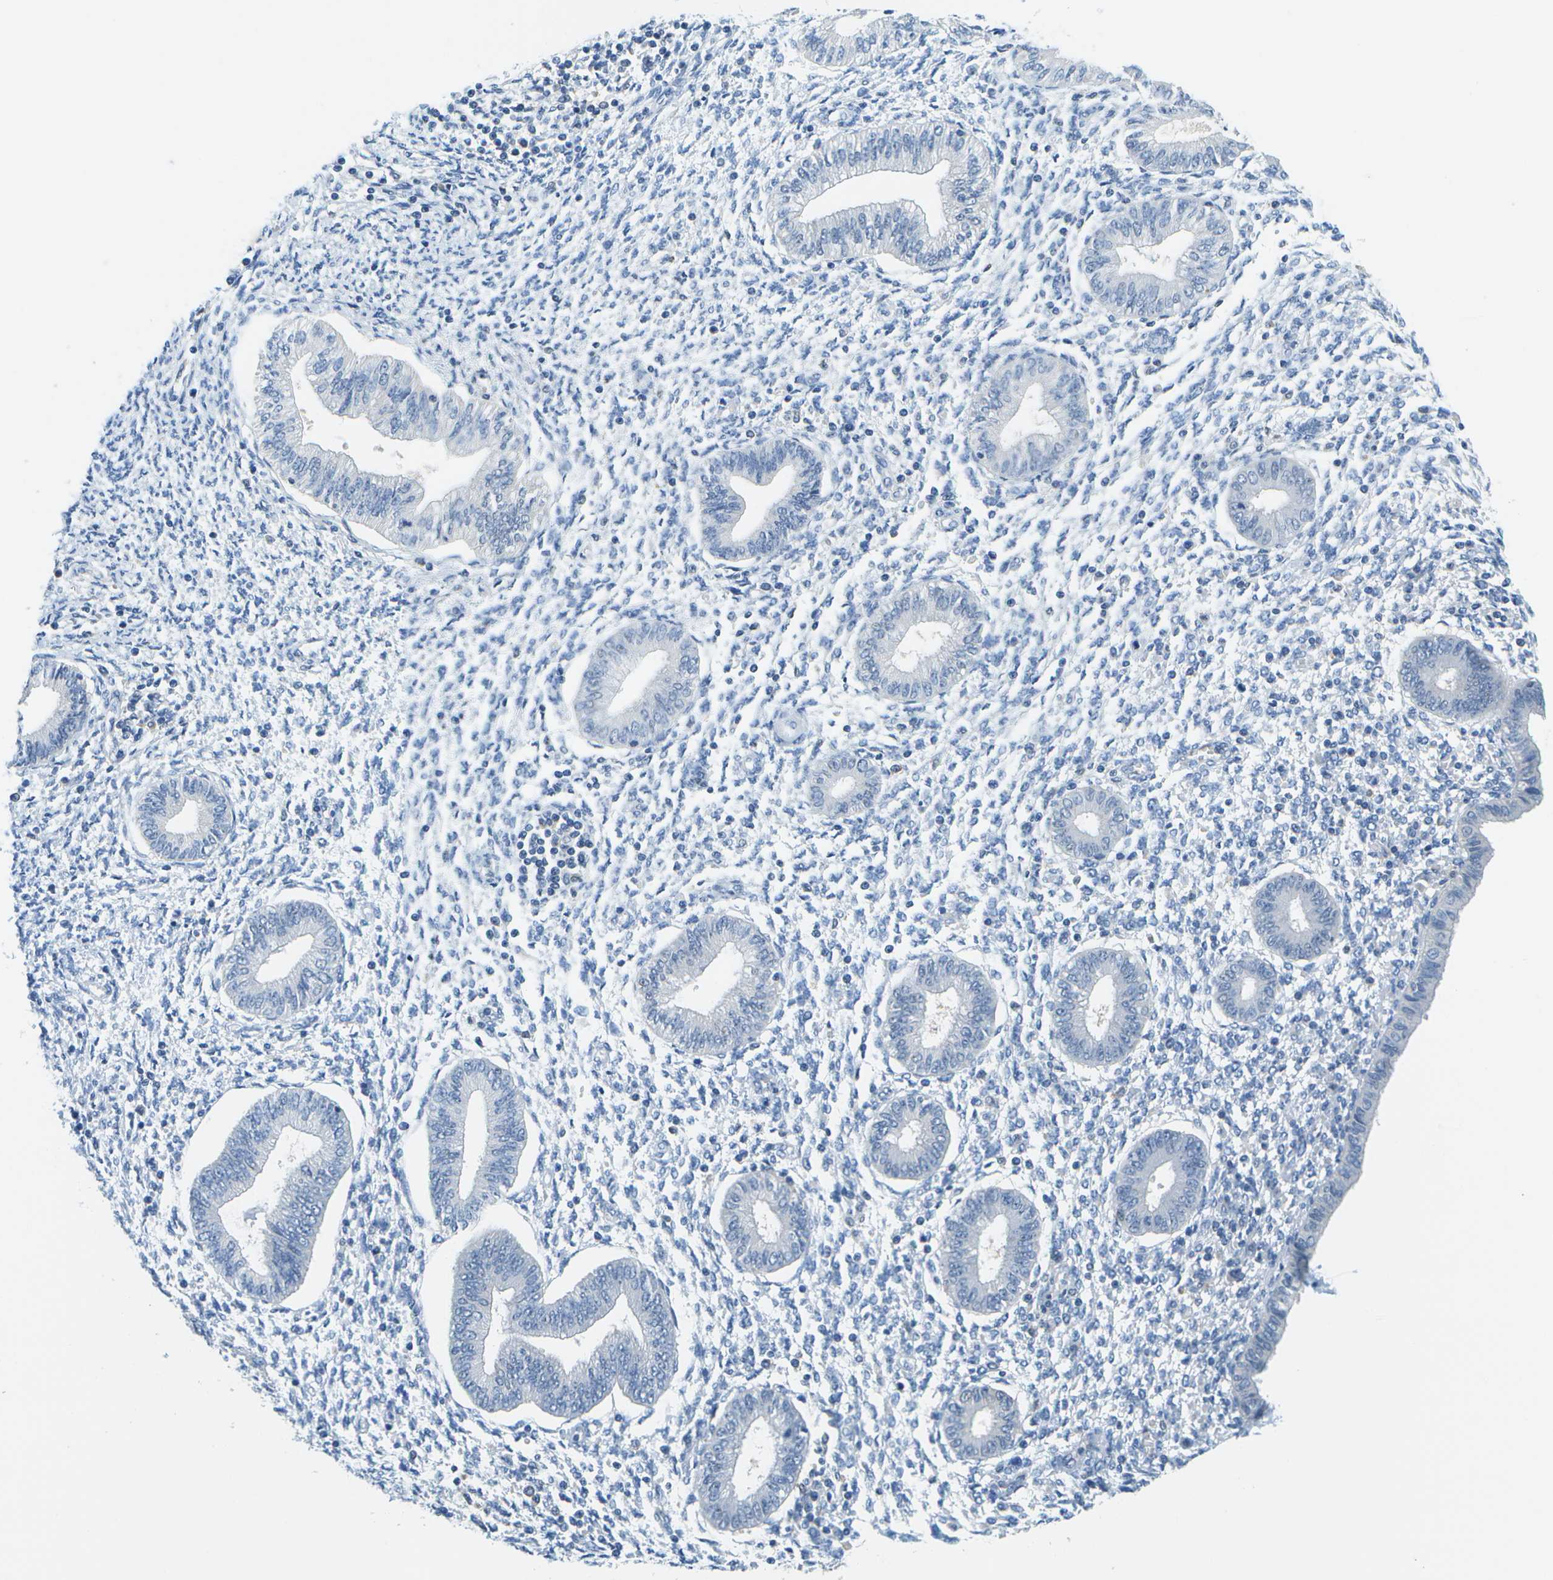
{"staining": {"intensity": "negative", "quantity": "none", "location": "none"}, "tissue": "endometrium", "cell_type": "Cells in endometrial stroma", "image_type": "normal", "snomed": [{"axis": "morphology", "description": "Normal tissue, NOS"}, {"axis": "topography", "description": "Endometrium"}], "caption": "Immunohistochemical staining of benign endometrium exhibits no significant positivity in cells in endometrial stroma.", "gene": "PTGIS", "patient": {"sex": "female", "age": 50}}